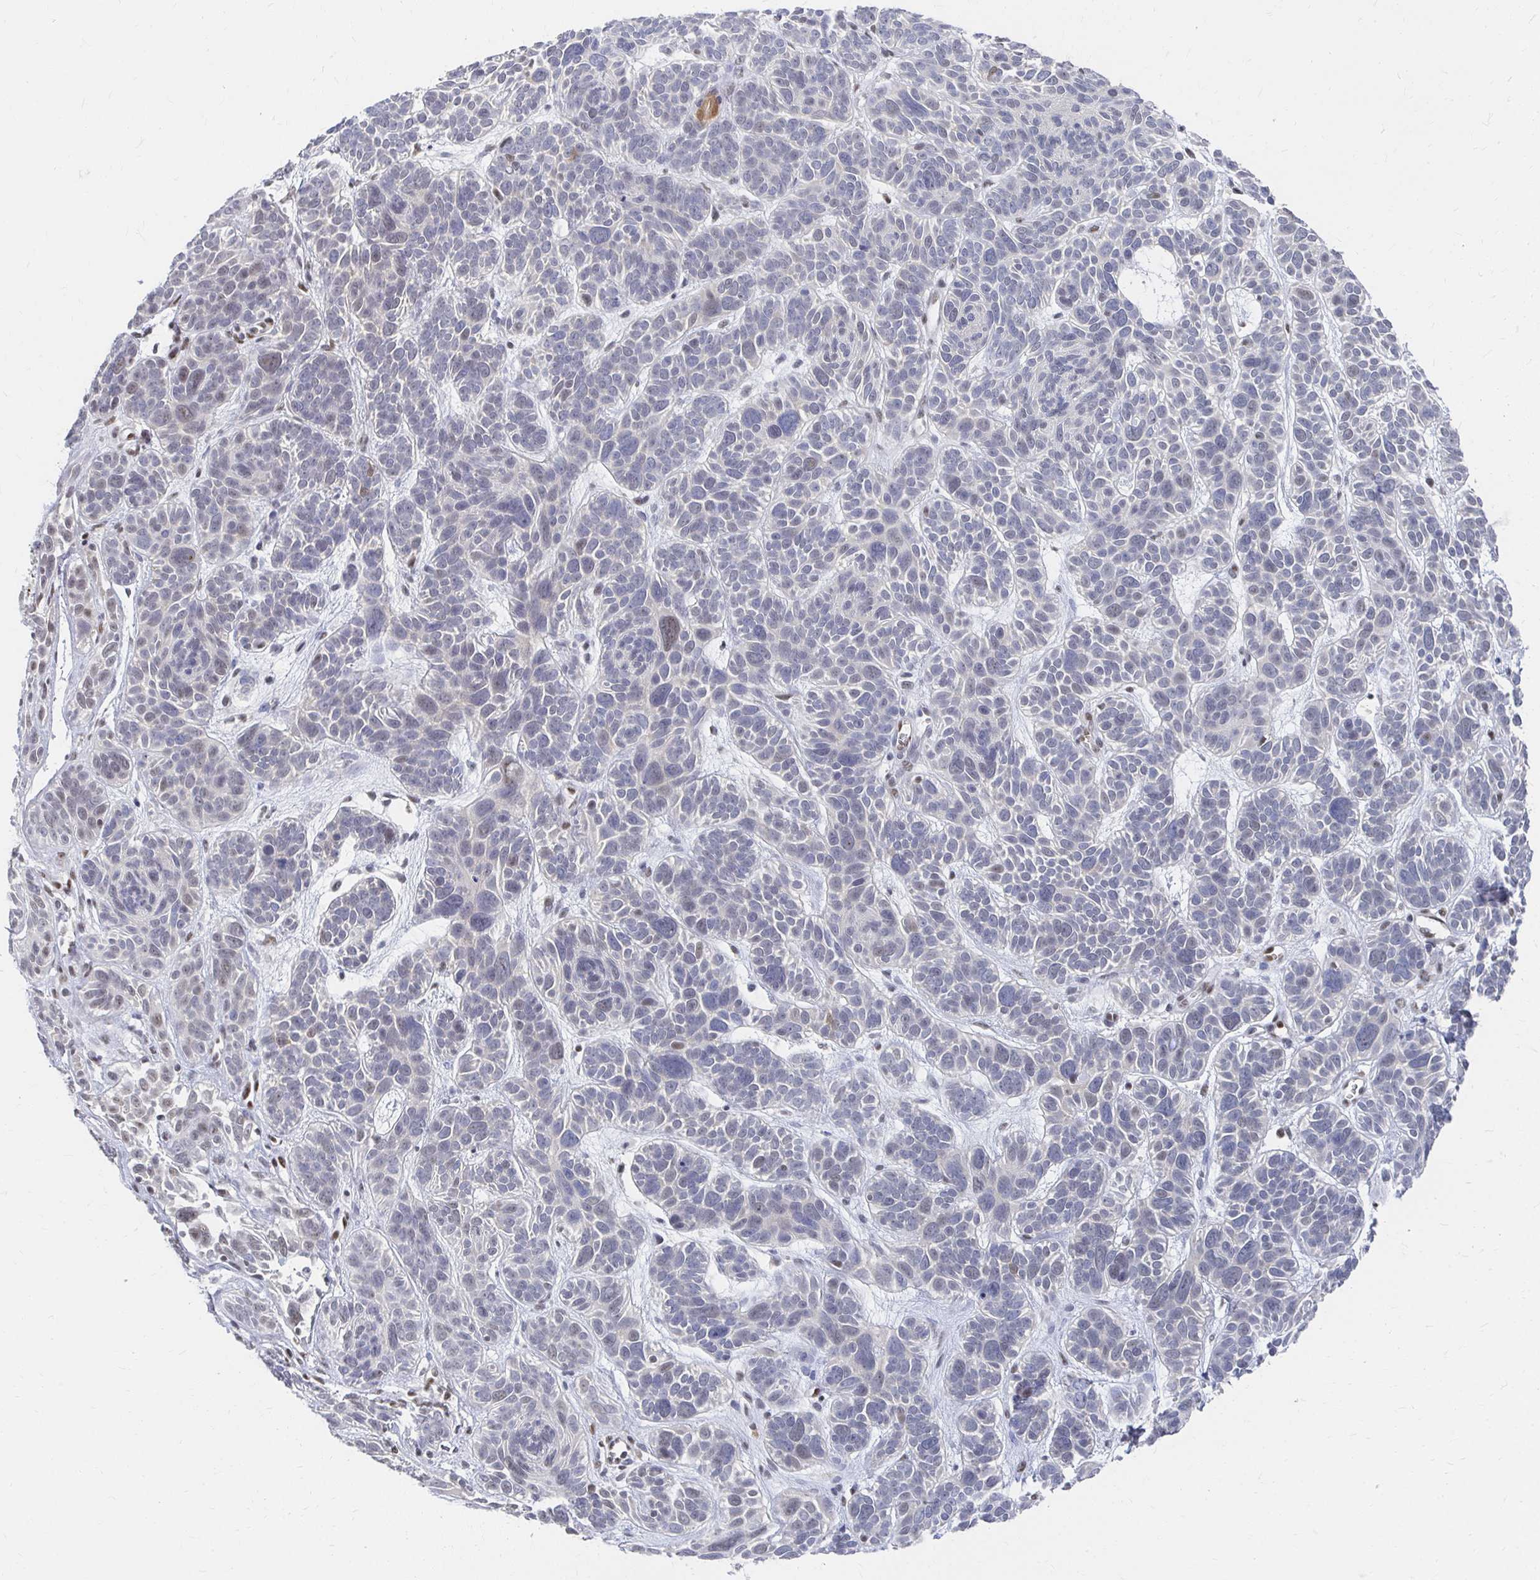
{"staining": {"intensity": "negative", "quantity": "none", "location": "none"}, "tissue": "skin cancer", "cell_type": "Tumor cells", "image_type": "cancer", "snomed": [{"axis": "morphology", "description": "Basal cell carcinoma"}, {"axis": "morphology", "description": "BCC, low aggressive"}, {"axis": "topography", "description": "Skin"}, {"axis": "topography", "description": "Skin of face"}], "caption": "IHC of basal cell carcinoma (skin) reveals no expression in tumor cells.", "gene": "CLIC3", "patient": {"sex": "male", "age": 73}}